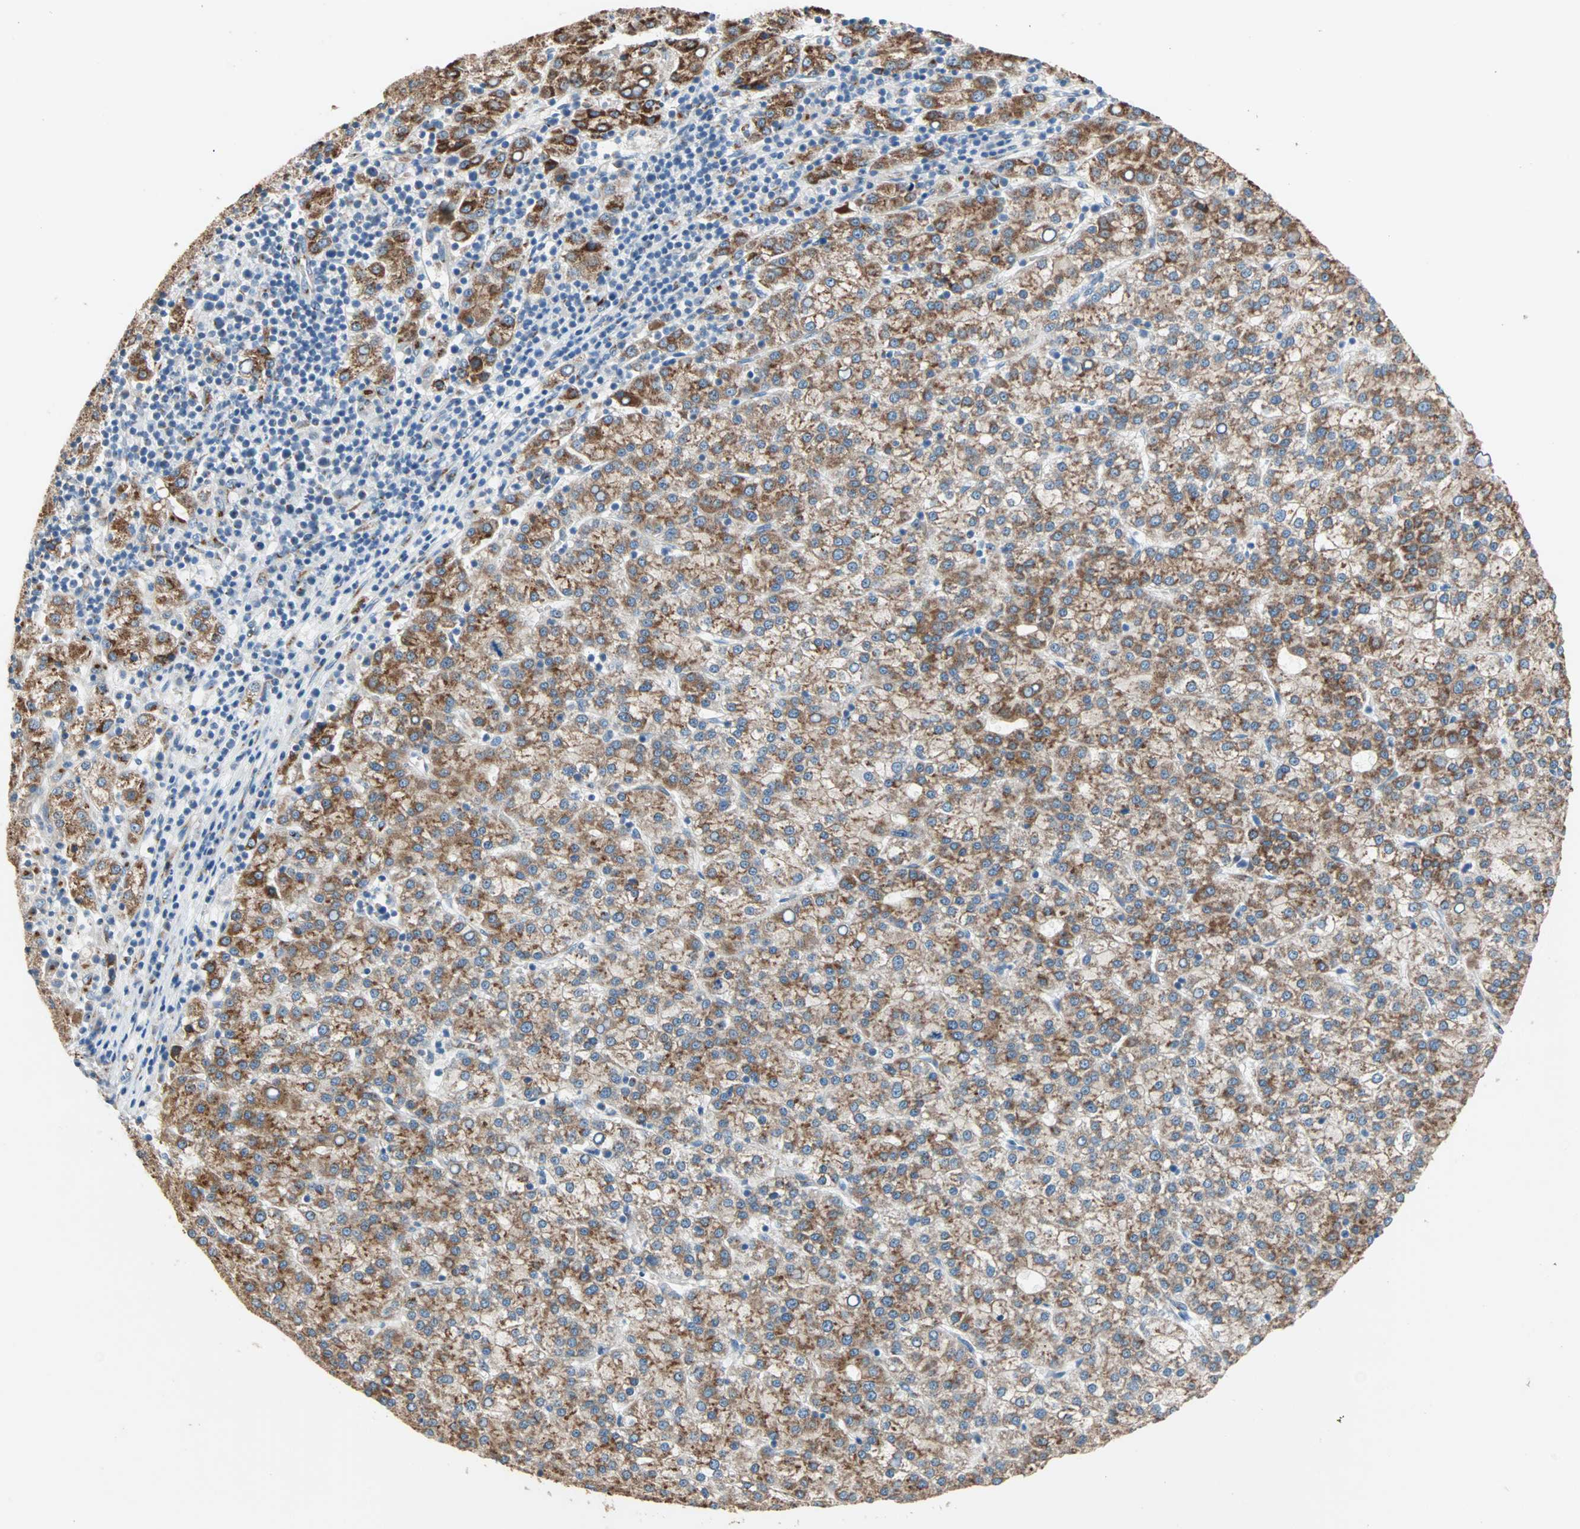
{"staining": {"intensity": "moderate", "quantity": ">75%", "location": "cytoplasmic/membranous"}, "tissue": "liver cancer", "cell_type": "Tumor cells", "image_type": "cancer", "snomed": [{"axis": "morphology", "description": "Carcinoma, Hepatocellular, NOS"}, {"axis": "topography", "description": "Liver"}], "caption": "Protein analysis of liver hepatocellular carcinoma tissue exhibits moderate cytoplasmic/membranous staining in about >75% of tumor cells.", "gene": "TST", "patient": {"sex": "female", "age": 58}}